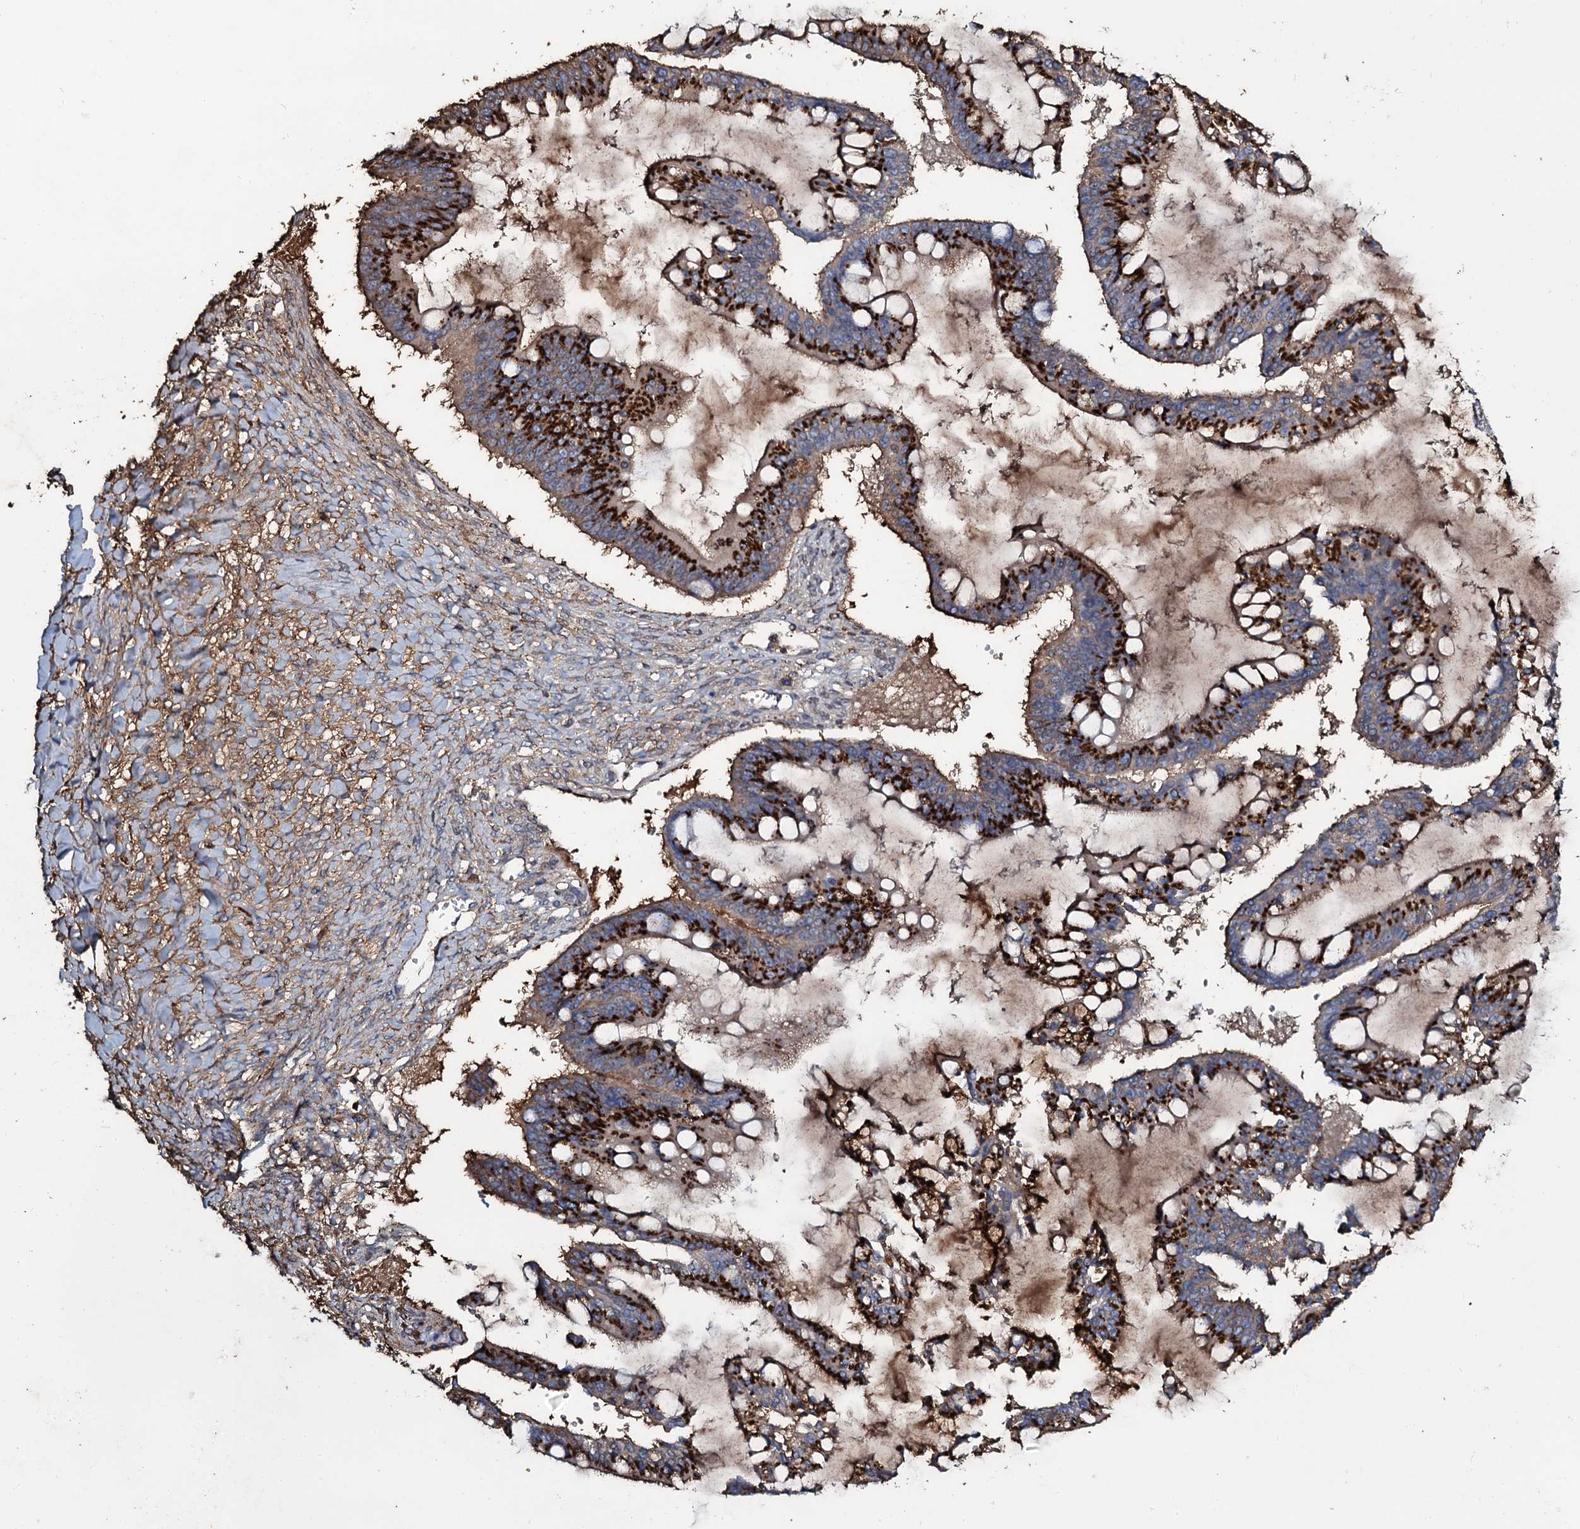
{"staining": {"intensity": "strong", "quantity": ">75%", "location": "cytoplasmic/membranous"}, "tissue": "ovarian cancer", "cell_type": "Tumor cells", "image_type": "cancer", "snomed": [{"axis": "morphology", "description": "Cystadenocarcinoma, mucinous, NOS"}, {"axis": "topography", "description": "Ovary"}], "caption": "Ovarian mucinous cystadenocarcinoma stained for a protein shows strong cytoplasmic/membranous positivity in tumor cells. Ihc stains the protein in brown and the nuclei are stained blue.", "gene": "EDN1", "patient": {"sex": "female", "age": 73}}